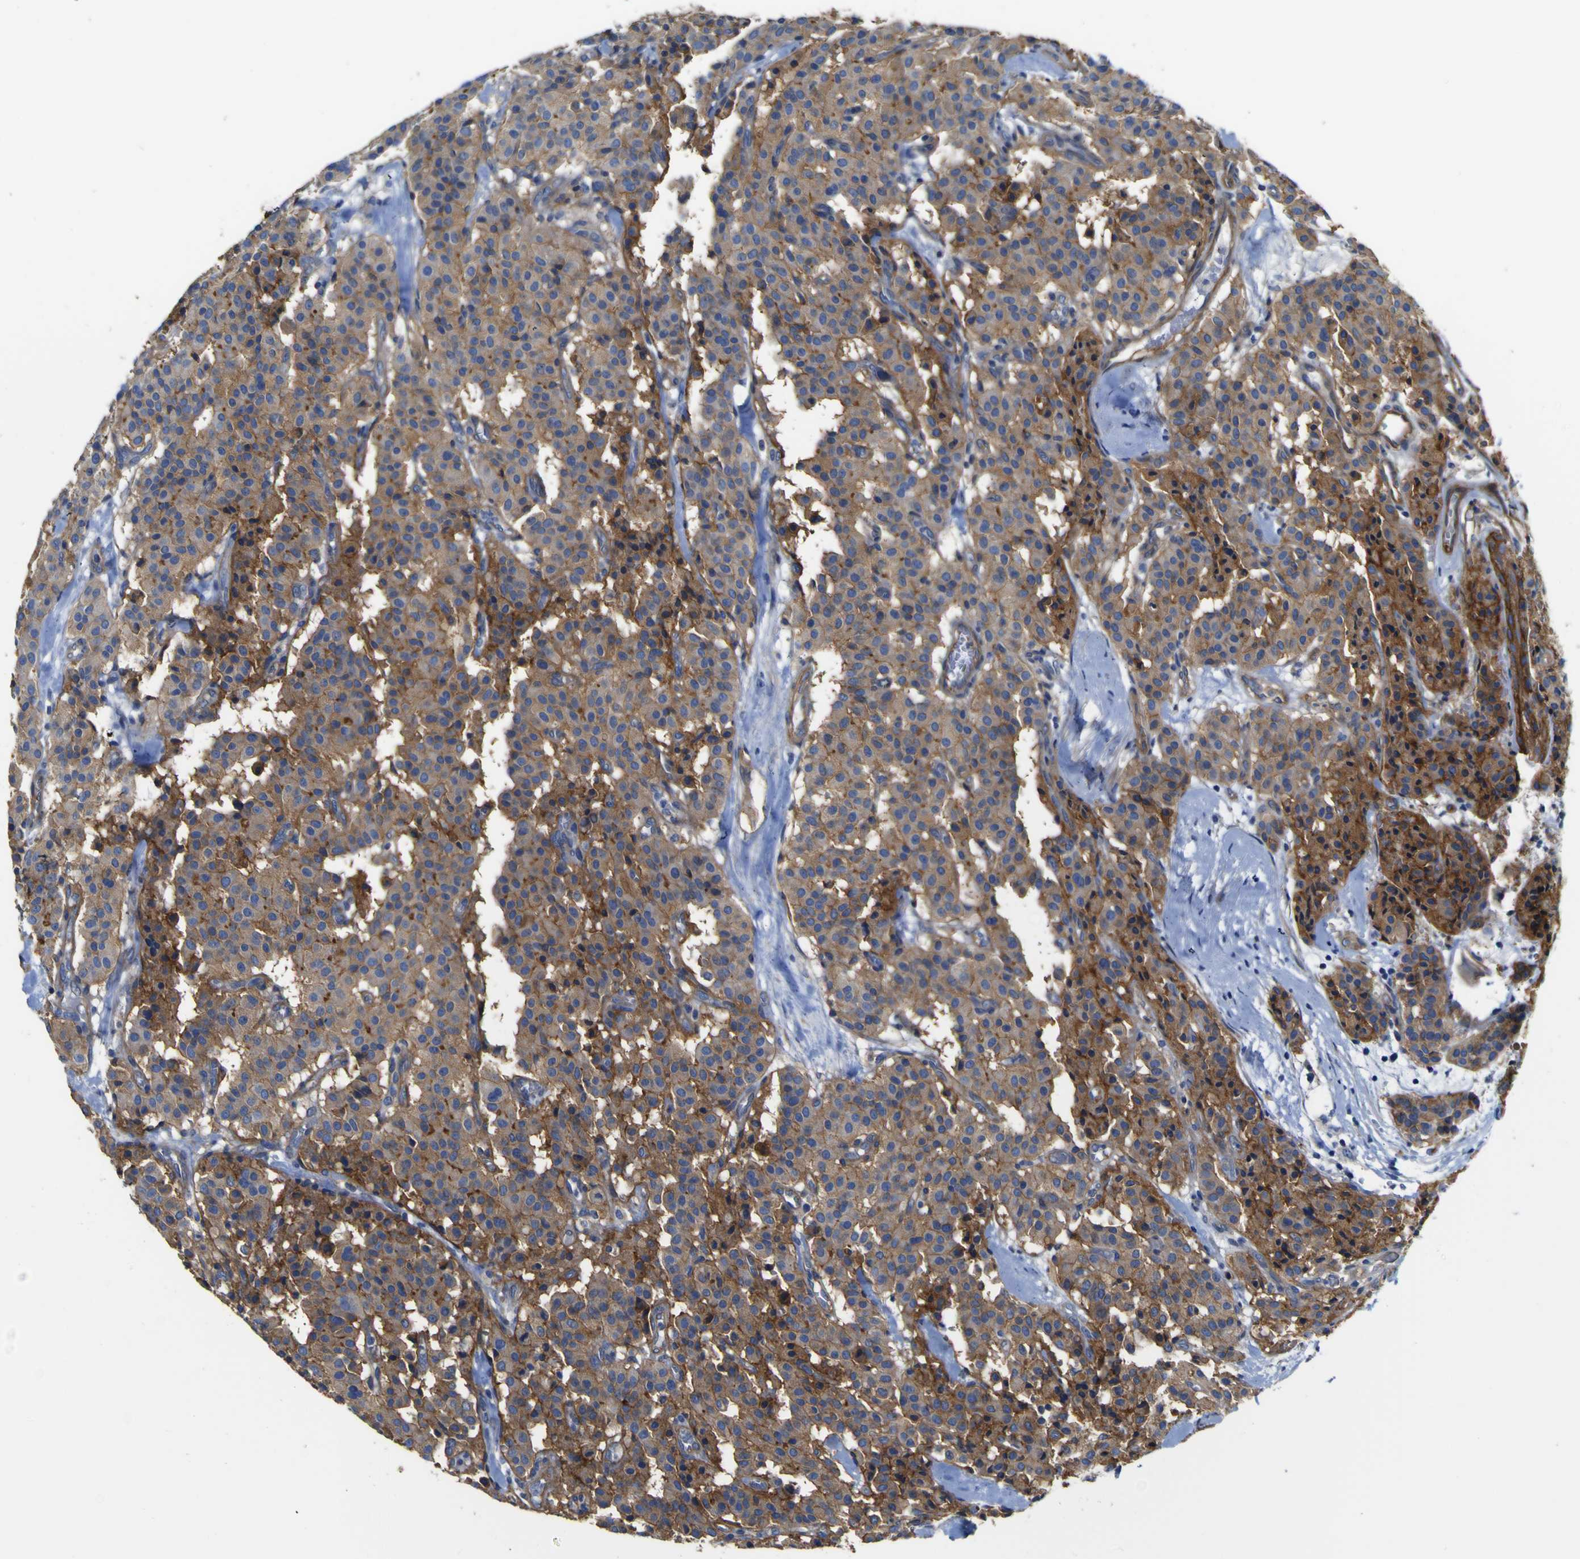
{"staining": {"intensity": "moderate", "quantity": ">75%", "location": "cytoplasmic/membranous"}, "tissue": "carcinoid", "cell_type": "Tumor cells", "image_type": "cancer", "snomed": [{"axis": "morphology", "description": "Carcinoid, malignant, NOS"}, {"axis": "topography", "description": "Lung"}], "caption": "Human carcinoid stained with a brown dye shows moderate cytoplasmic/membranous positive expression in approximately >75% of tumor cells.", "gene": "CD151", "patient": {"sex": "male", "age": 30}}